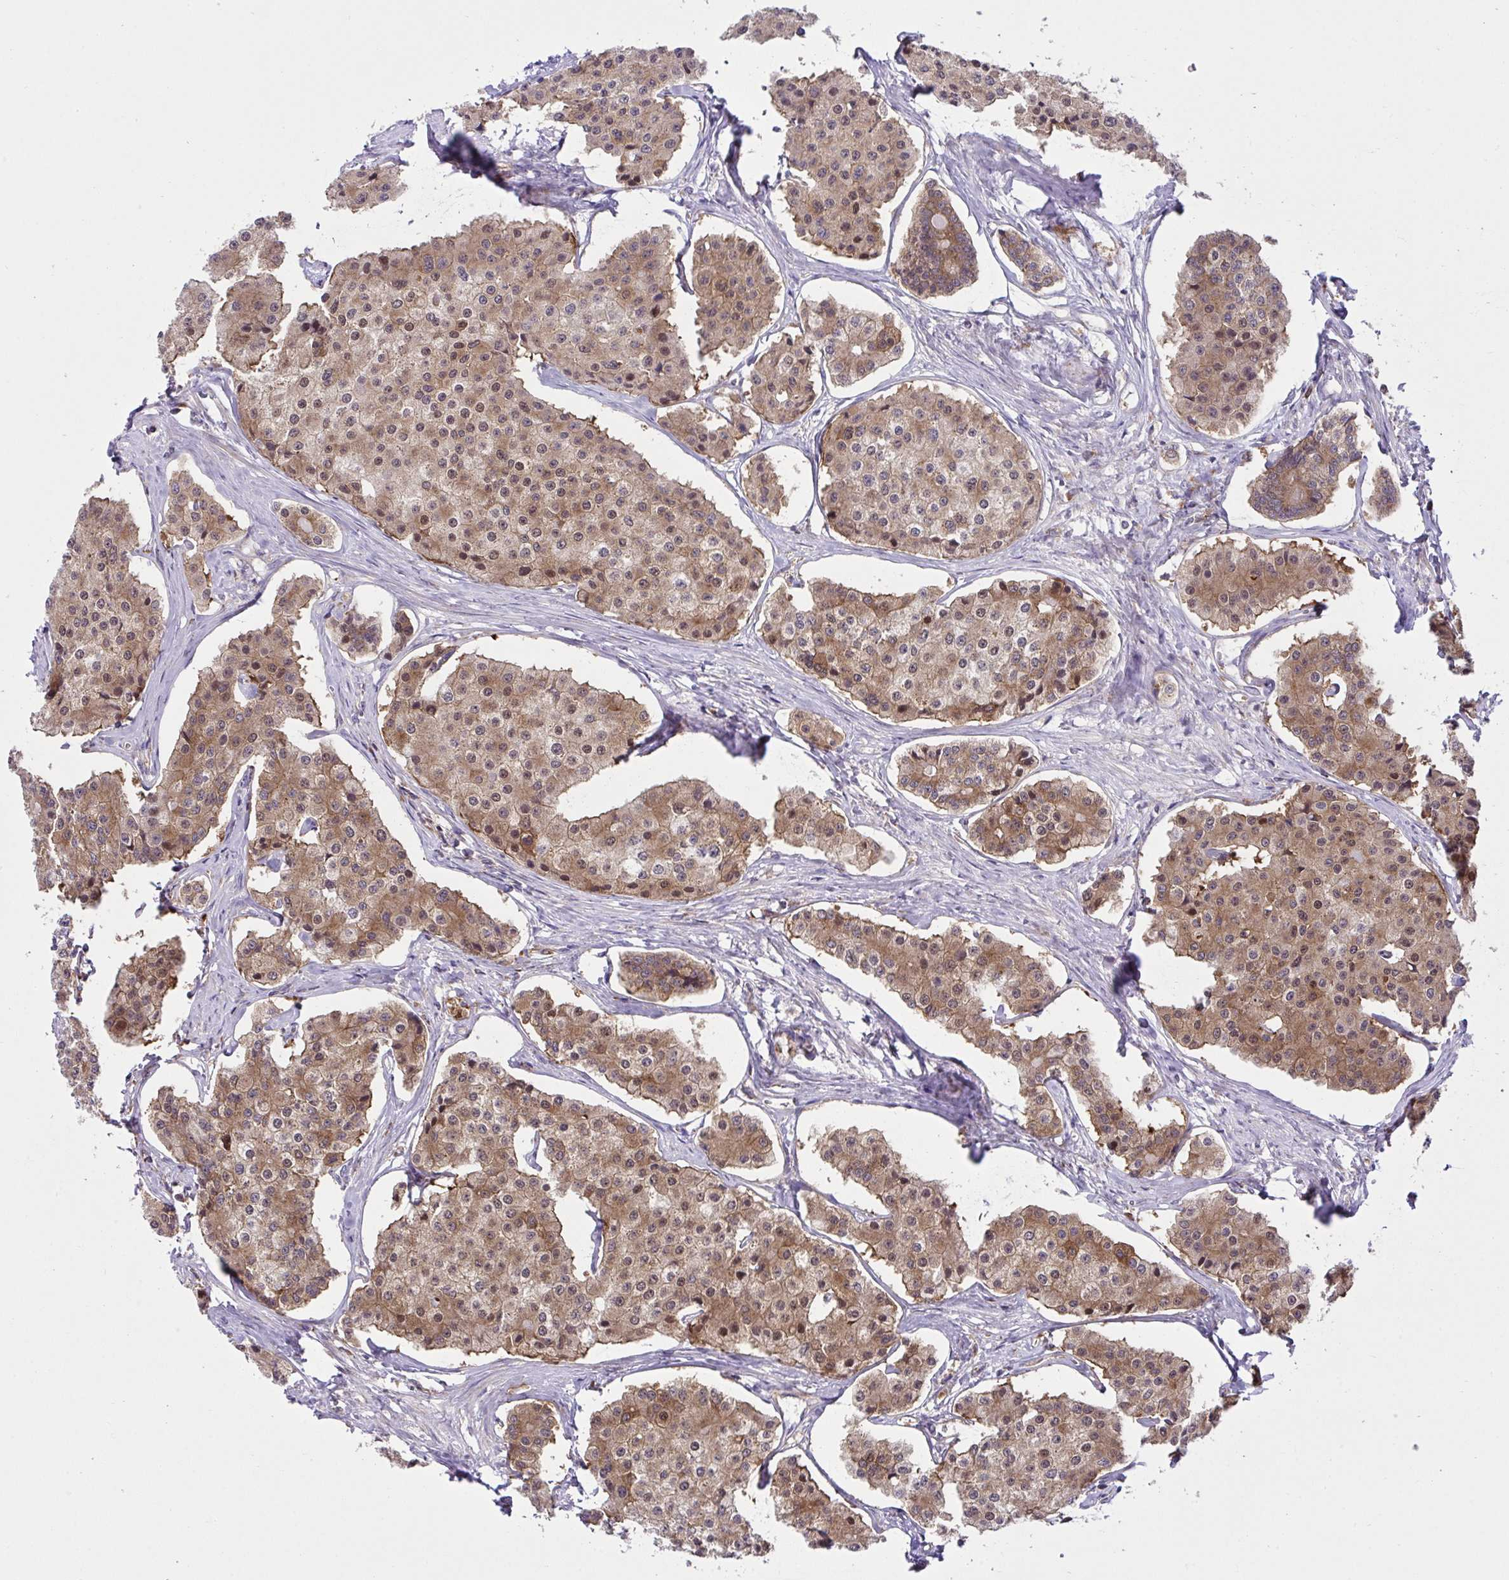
{"staining": {"intensity": "moderate", "quantity": ">75%", "location": "cytoplasmic/membranous,nuclear"}, "tissue": "carcinoid", "cell_type": "Tumor cells", "image_type": "cancer", "snomed": [{"axis": "morphology", "description": "Carcinoid, malignant, NOS"}, {"axis": "topography", "description": "Small intestine"}], "caption": "Carcinoid stained with IHC reveals moderate cytoplasmic/membranous and nuclear positivity in about >75% of tumor cells.", "gene": "RPS7", "patient": {"sex": "female", "age": 65}}